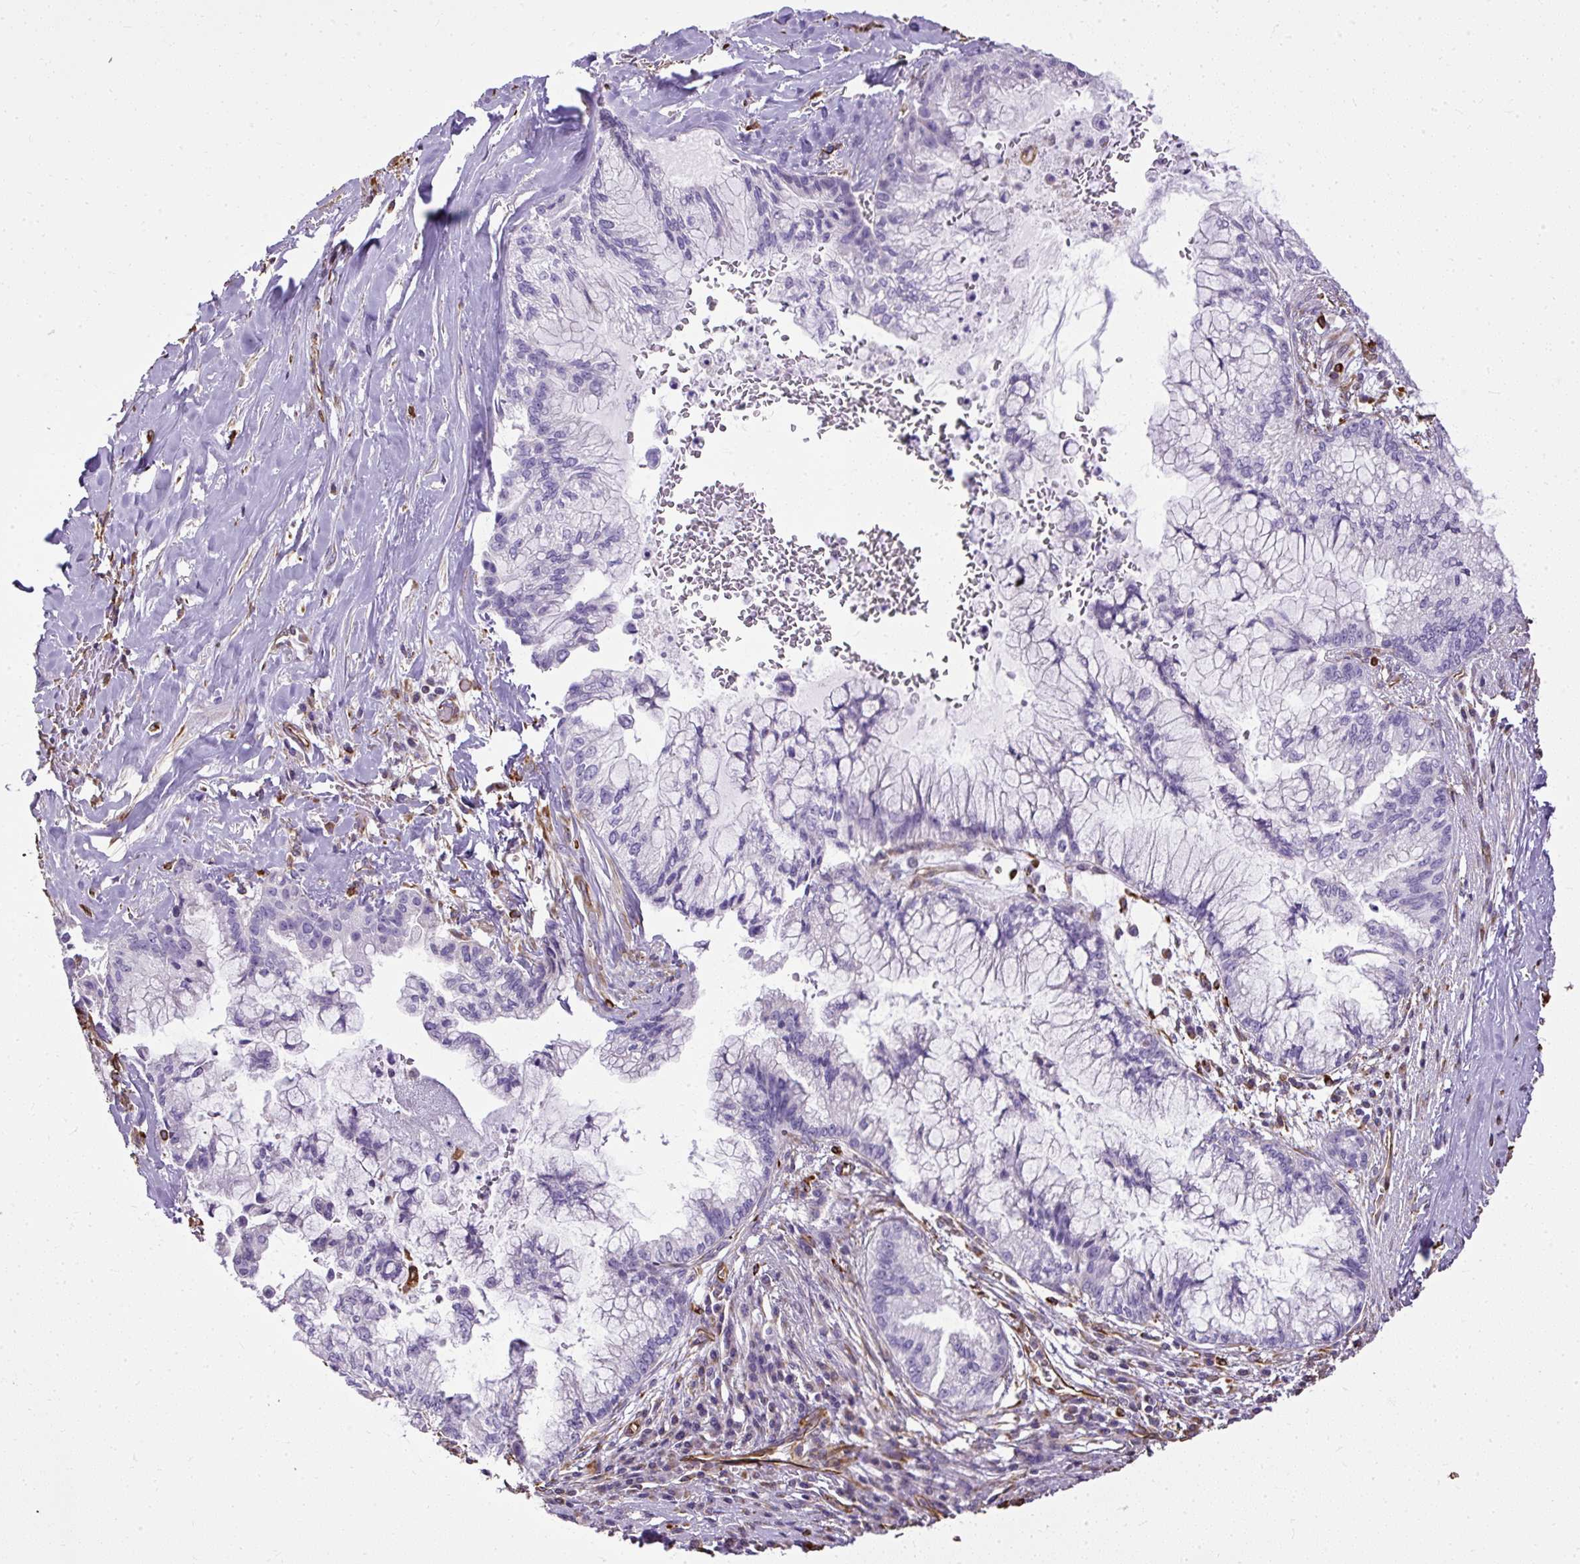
{"staining": {"intensity": "negative", "quantity": "none", "location": "none"}, "tissue": "pancreatic cancer", "cell_type": "Tumor cells", "image_type": "cancer", "snomed": [{"axis": "morphology", "description": "Adenocarcinoma, NOS"}, {"axis": "topography", "description": "Pancreas"}], "caption": "DAB (3,3'-diaminobenzidine) immunohistochemical staining of pancreatic adenocarcinoma shows no significant positivity in tumor cells.", "gene": "PLS1", "patient": {"sex": "male", "age": 73}}